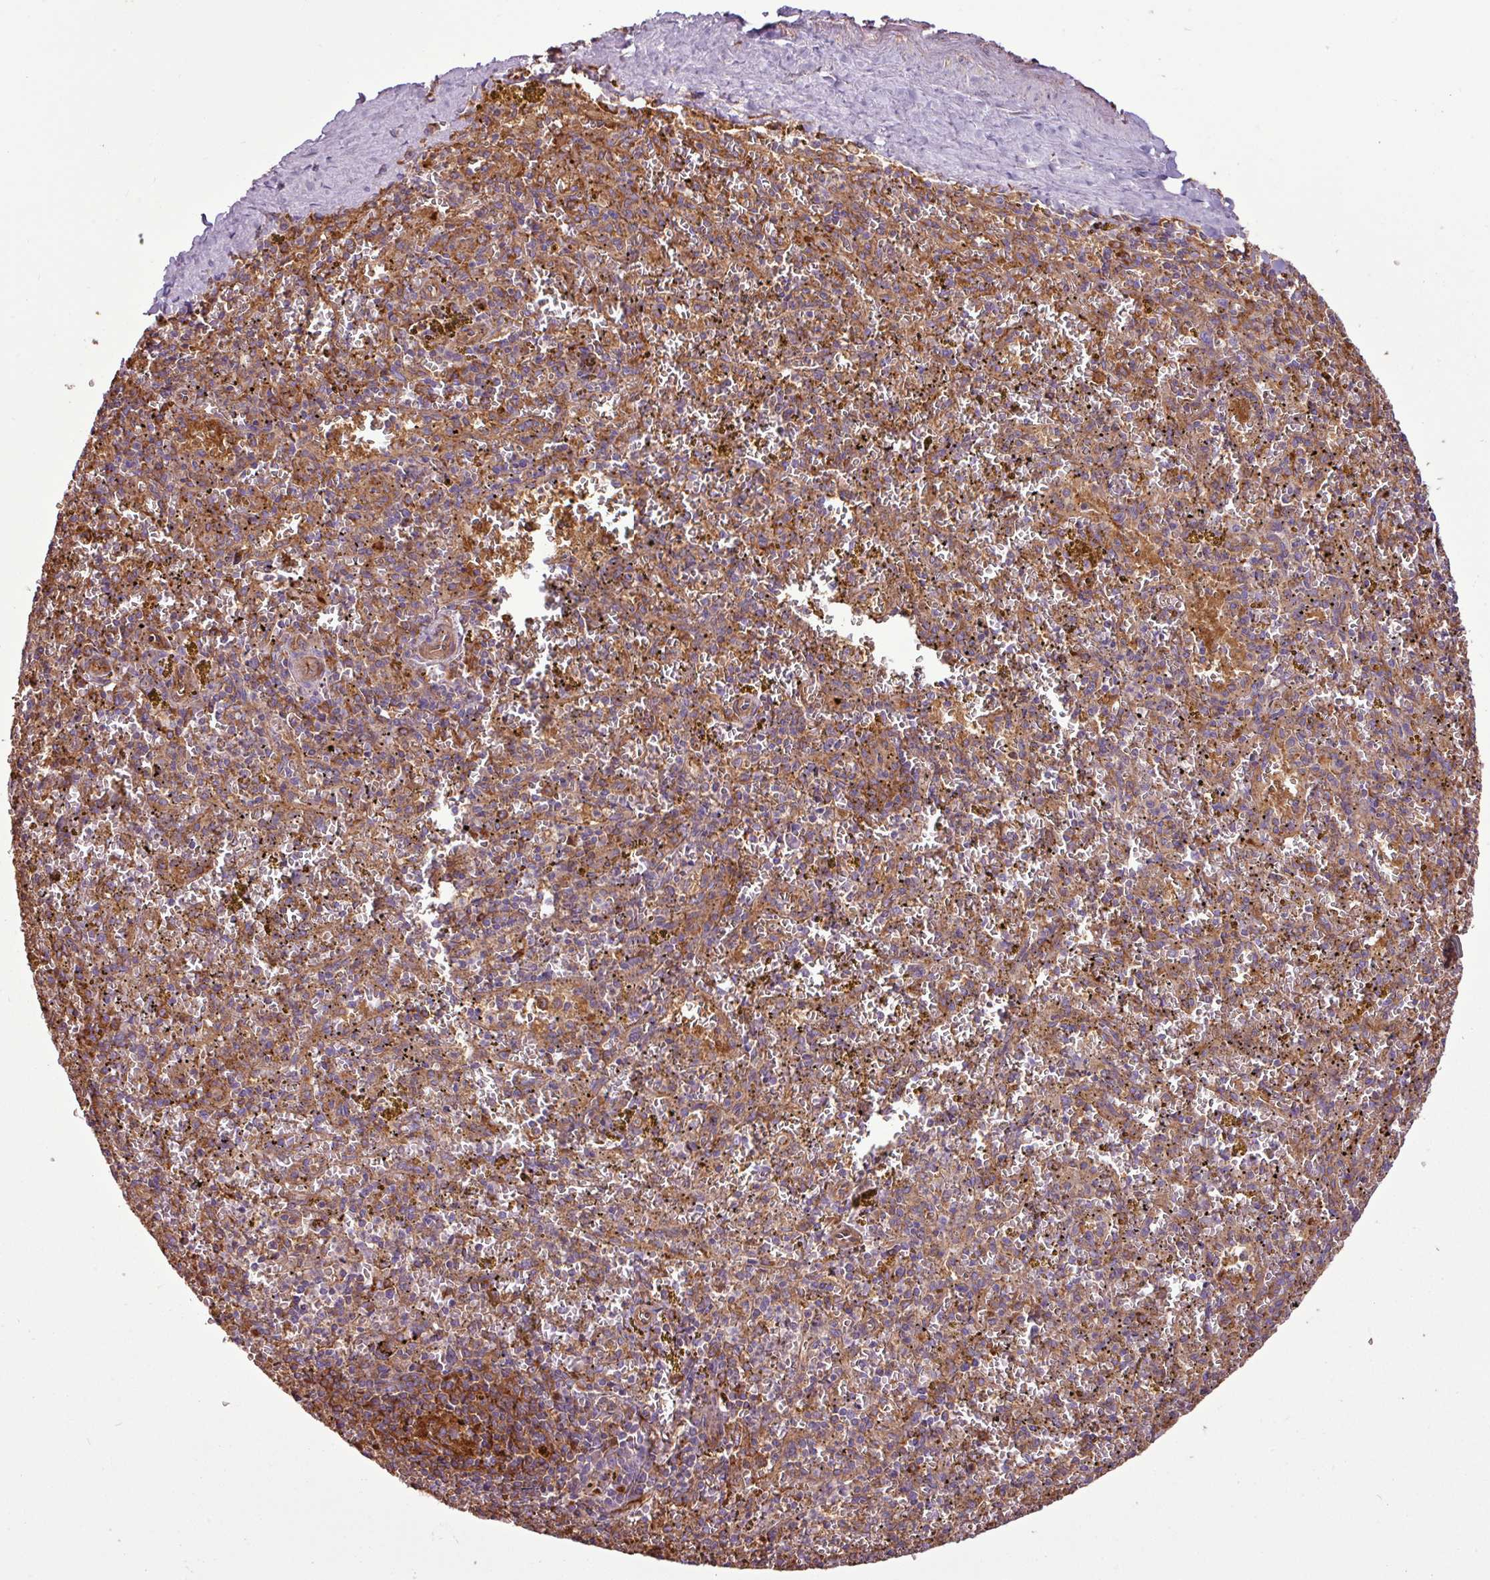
{"staining": {"intensity": "moderate", "quantity": "25%-75%", "location": "cytoplasmic/membranous"}, "tissue": "spleen", "cell_type": "Cells in red pulp", "image_type": "normal", "snomed": [{"axis": "morphology", "description": "Normal tissue, NOS"}, {"axis": "topography", "description": "Spleen"}], "caption": "IHC histopathology image of unremarkable spleen: spleen stained using IHC demonstrates medium levels of moderate protein expression localized specifically in the cytoplasmic/membranous of cells in red pulp, appearing as a cytoplasmic/membranous brown color.", "gene": "PACSIN2", "patient": {"sex": "male", "age": 57}}